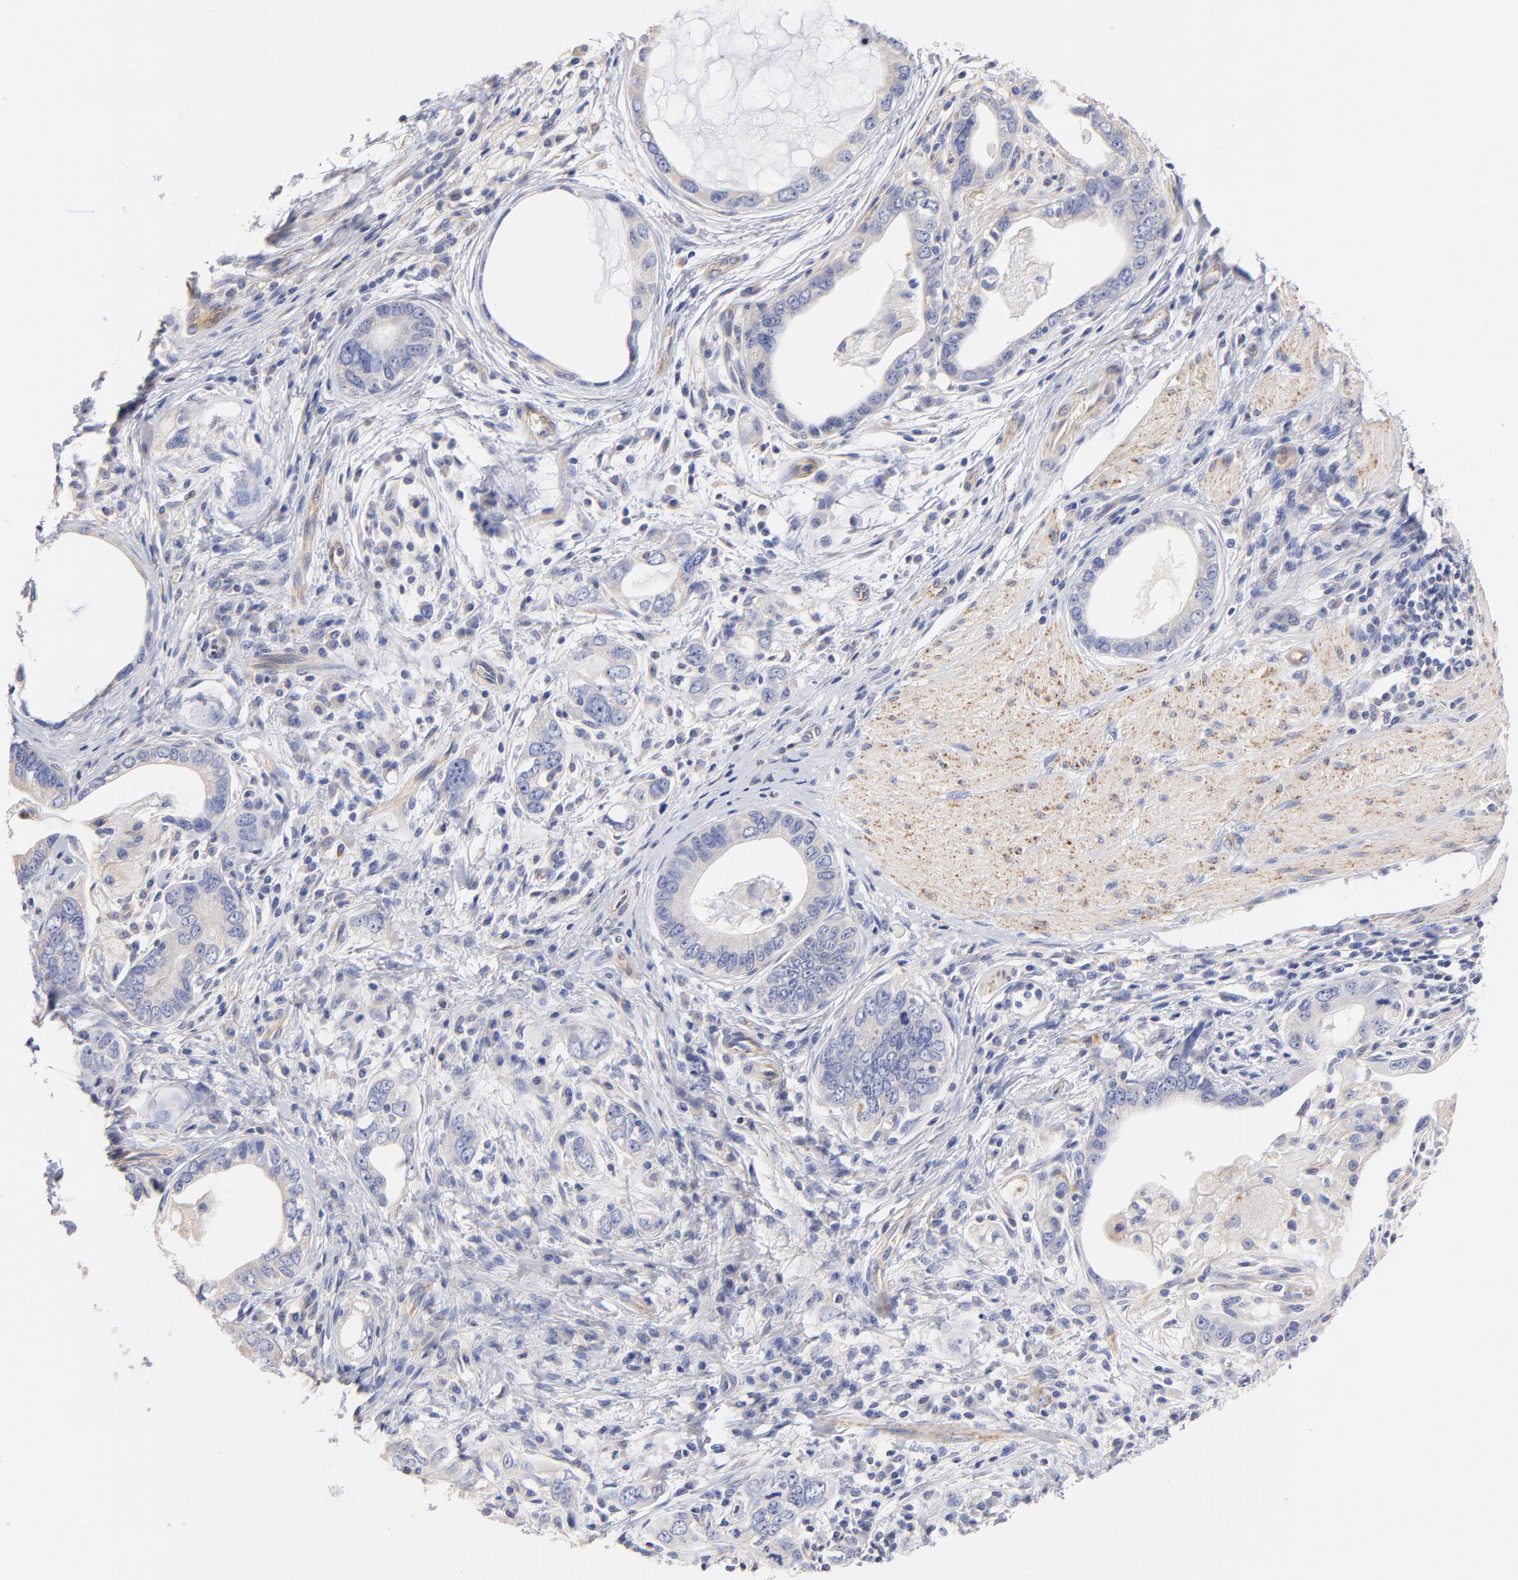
{"staining": {"intensity": "weak", "quantity": "<25%", "location": "cytoplasmic/membranous"}, "tissue": "stomach cancer", "cell_type": "Tumor cells", "image_type": "cancer", "snomed": [{"axis": "morphology", "description": "Adenocarcinoma, NOS"}, {"axis": "topography", "description": "Stomach, lower"}], "caption": "This image is of stomach cancer (adenocarcinoma) stained with IHC to label a protein in brown with the nuclei are counter-stained blue. There is no staining in tumor cells. Nuclei are stained in blue.", "gene": "HS3ST1", "patient": {"sex": "female", "age": 93}}